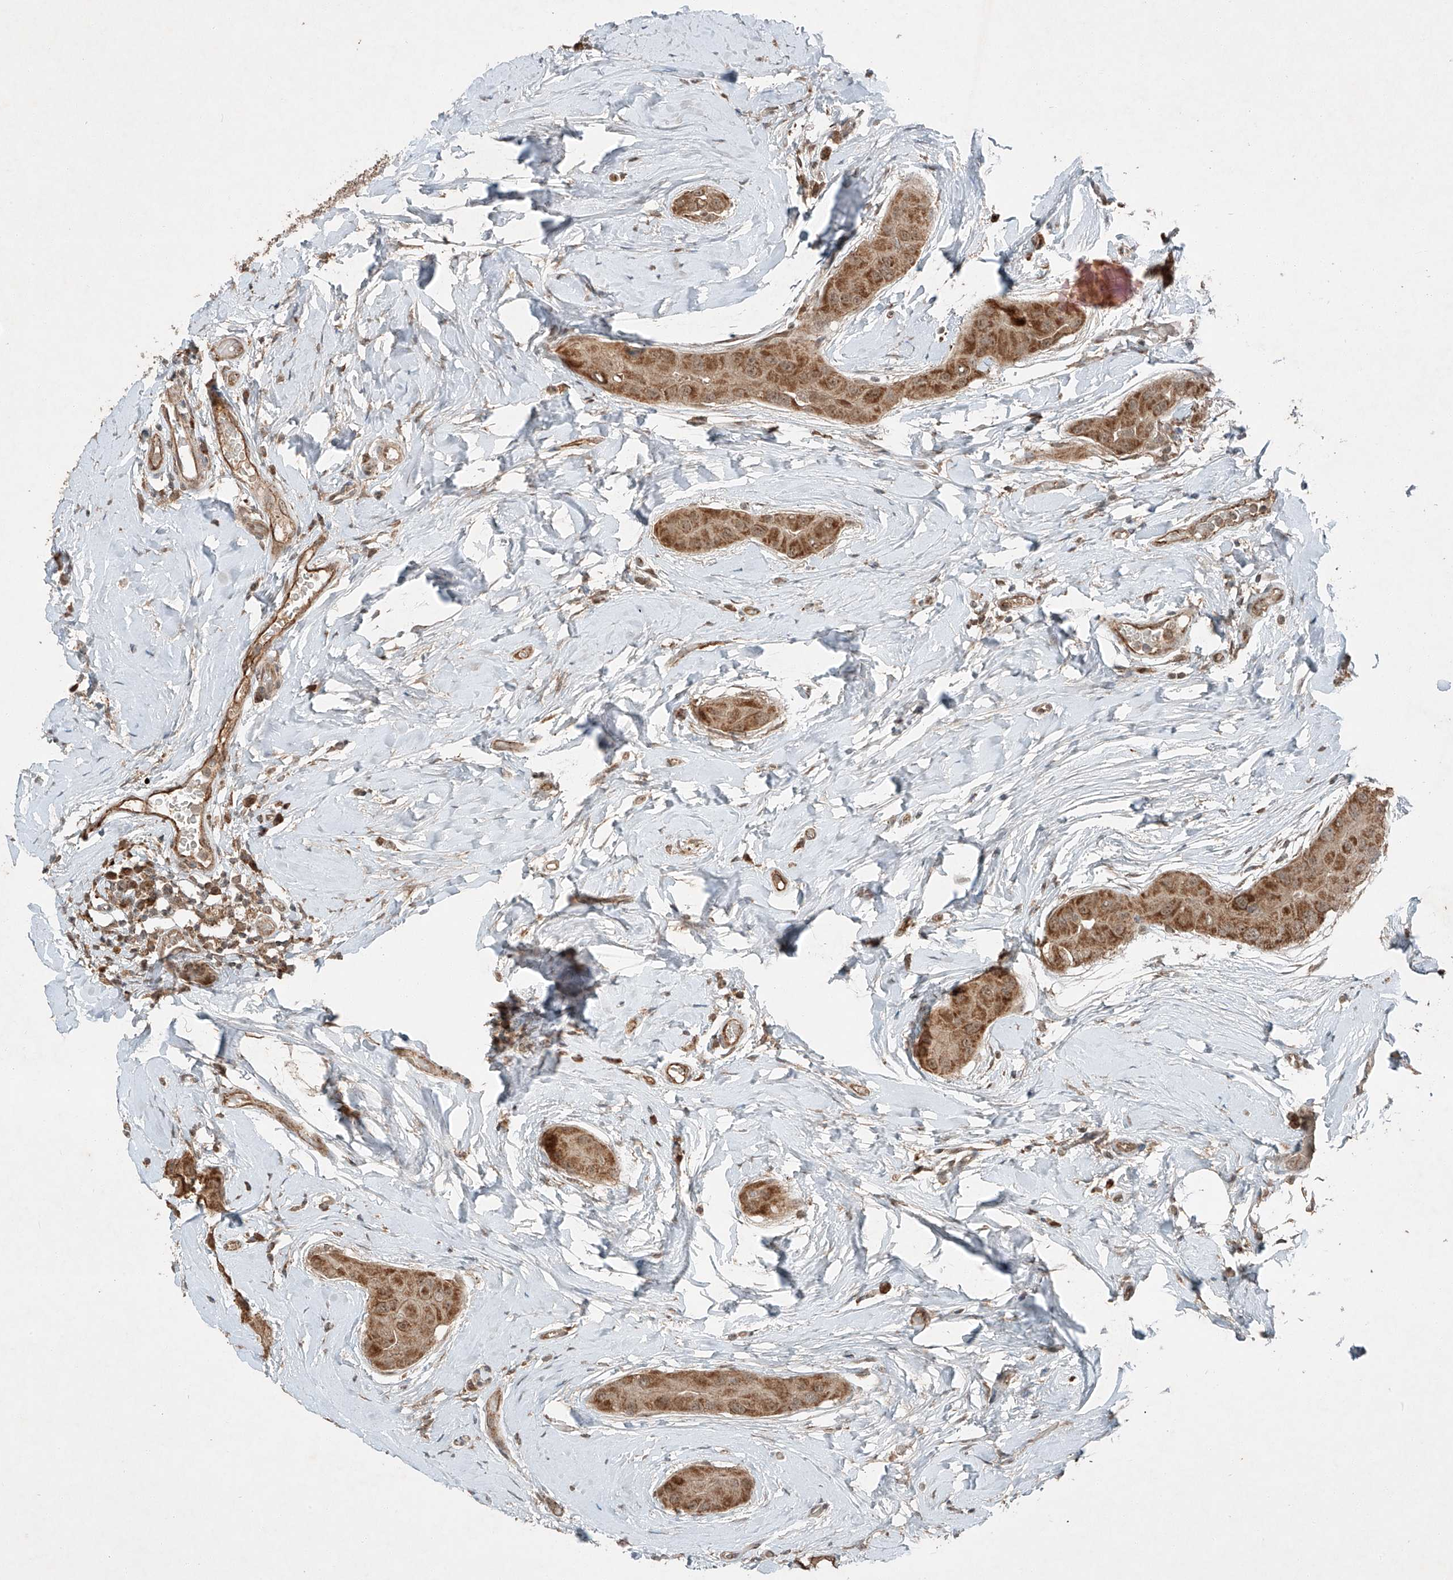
{"staining": {"intensity": "moderate", "quantity": ">75%", "location": "cytoplasmic/membranous"}, "tissue": "thyroid cancer", "cell_type": "Tumor cells", "image_type": "cancer", "snomed": [{"axis": "morphology", "description": "Papillary adenocarcinoma, NOS"}, {"axis": "topography", "description": "Thyroid gland"}], "caption": "A brown stain shows moderate cytoplasmic/membranous staining of a protein in human papillary adenocarcinoma (thyroid) tumor cells.", "gene": "ZNF620", "patient": {"sex": "male", "age": 33}}